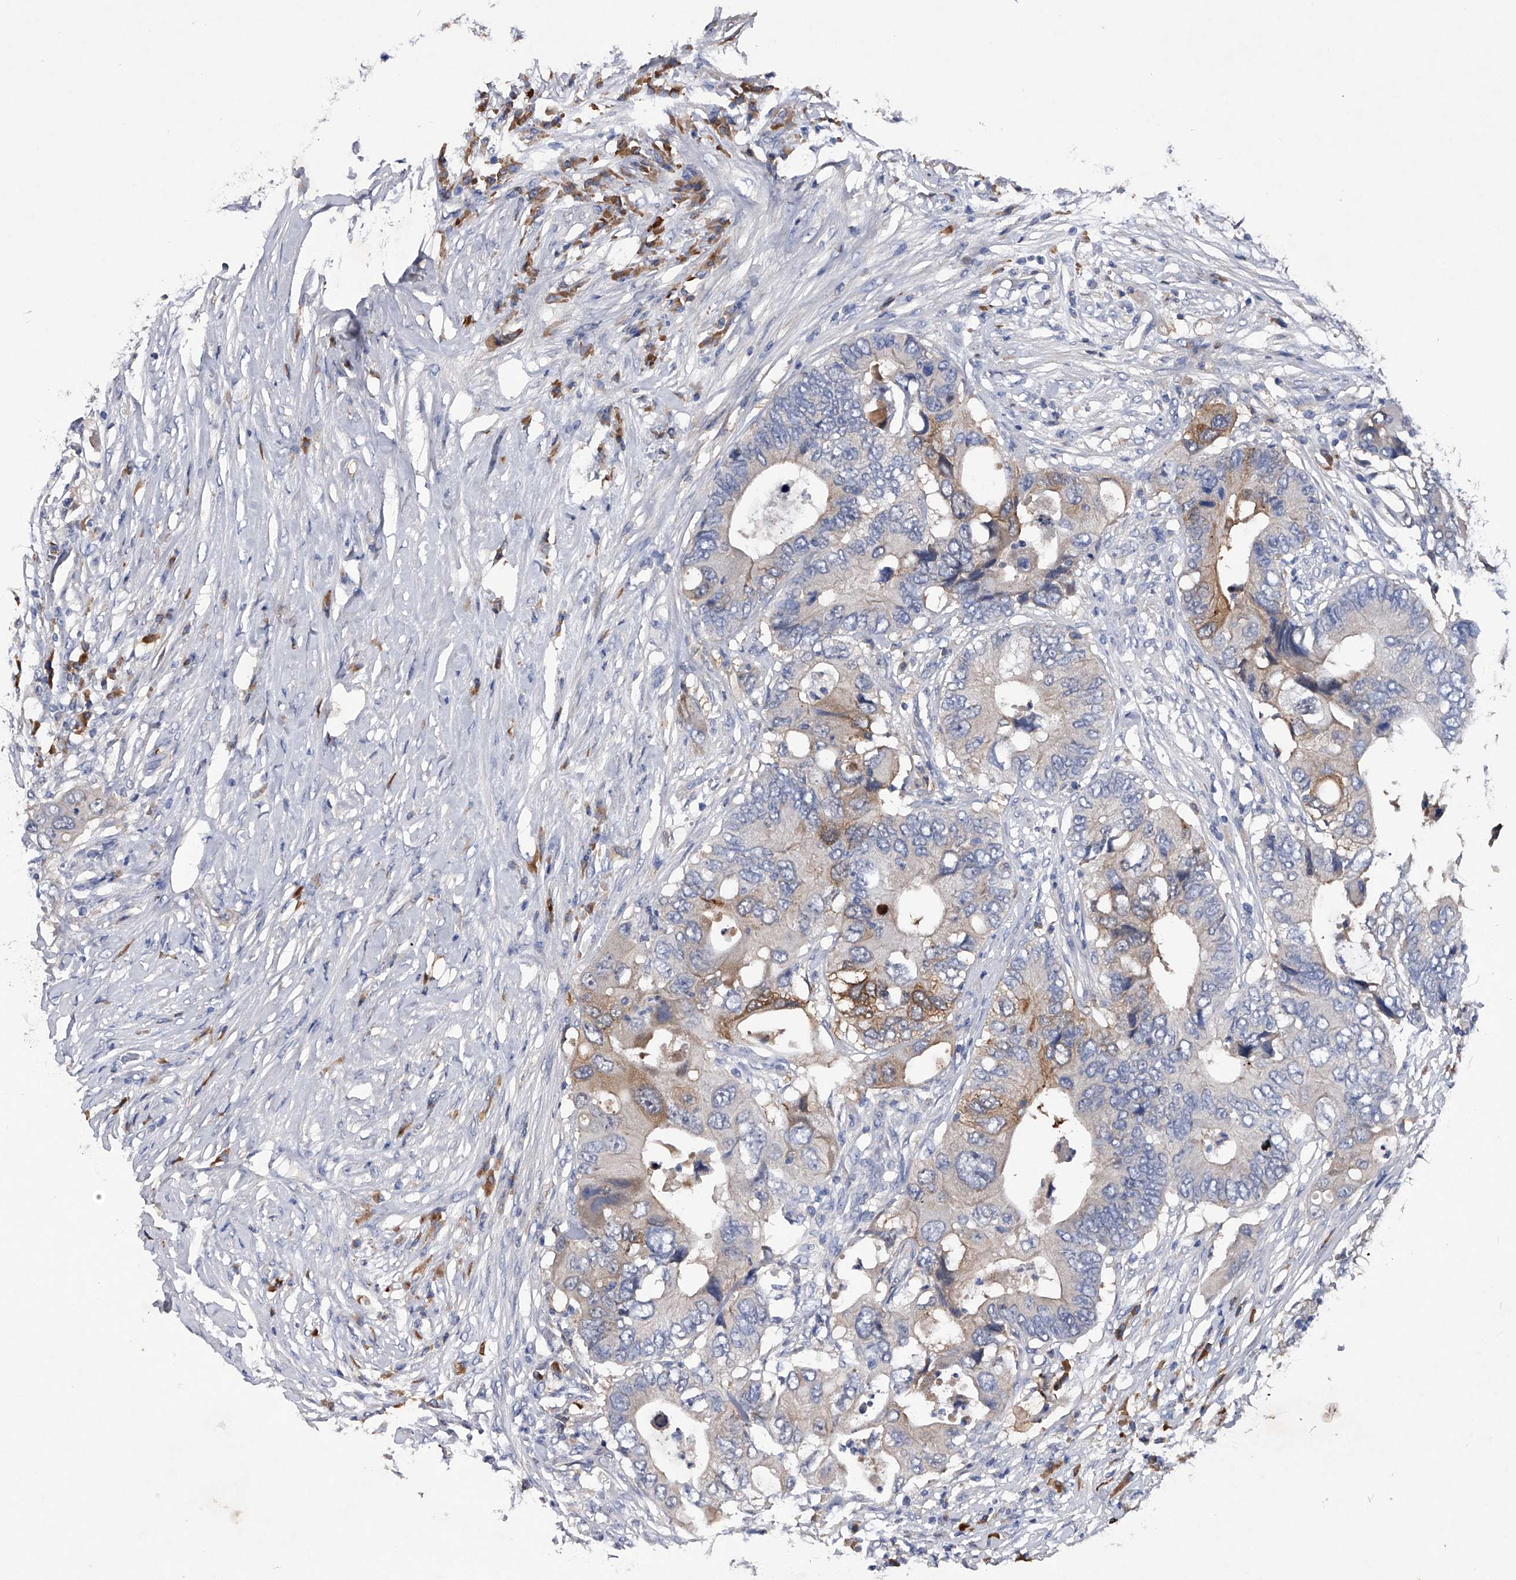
{"staining": {"intensity": "moderate", "quantity": "<25%", "location": "cytoplasmic/membranous"}, "tissue": "colorectal cancer", "cell_type": "Tumor cells", "image_type": "cancer", "snomed": [{"axis": "morphology", "description": "Adenocarcinoma, NOS"}, {"axis": "topography", "description": "Colon"}], "caption": "Immunohistochemical staining of colorectal cancer (adenocarcinoma) exhibits low levels of moderate cytoplasmic/membranous protein positivity in approximately <25% of tumor cells.", "gene": "ASNS", "patient": {"sex": "male", "age": 71}}